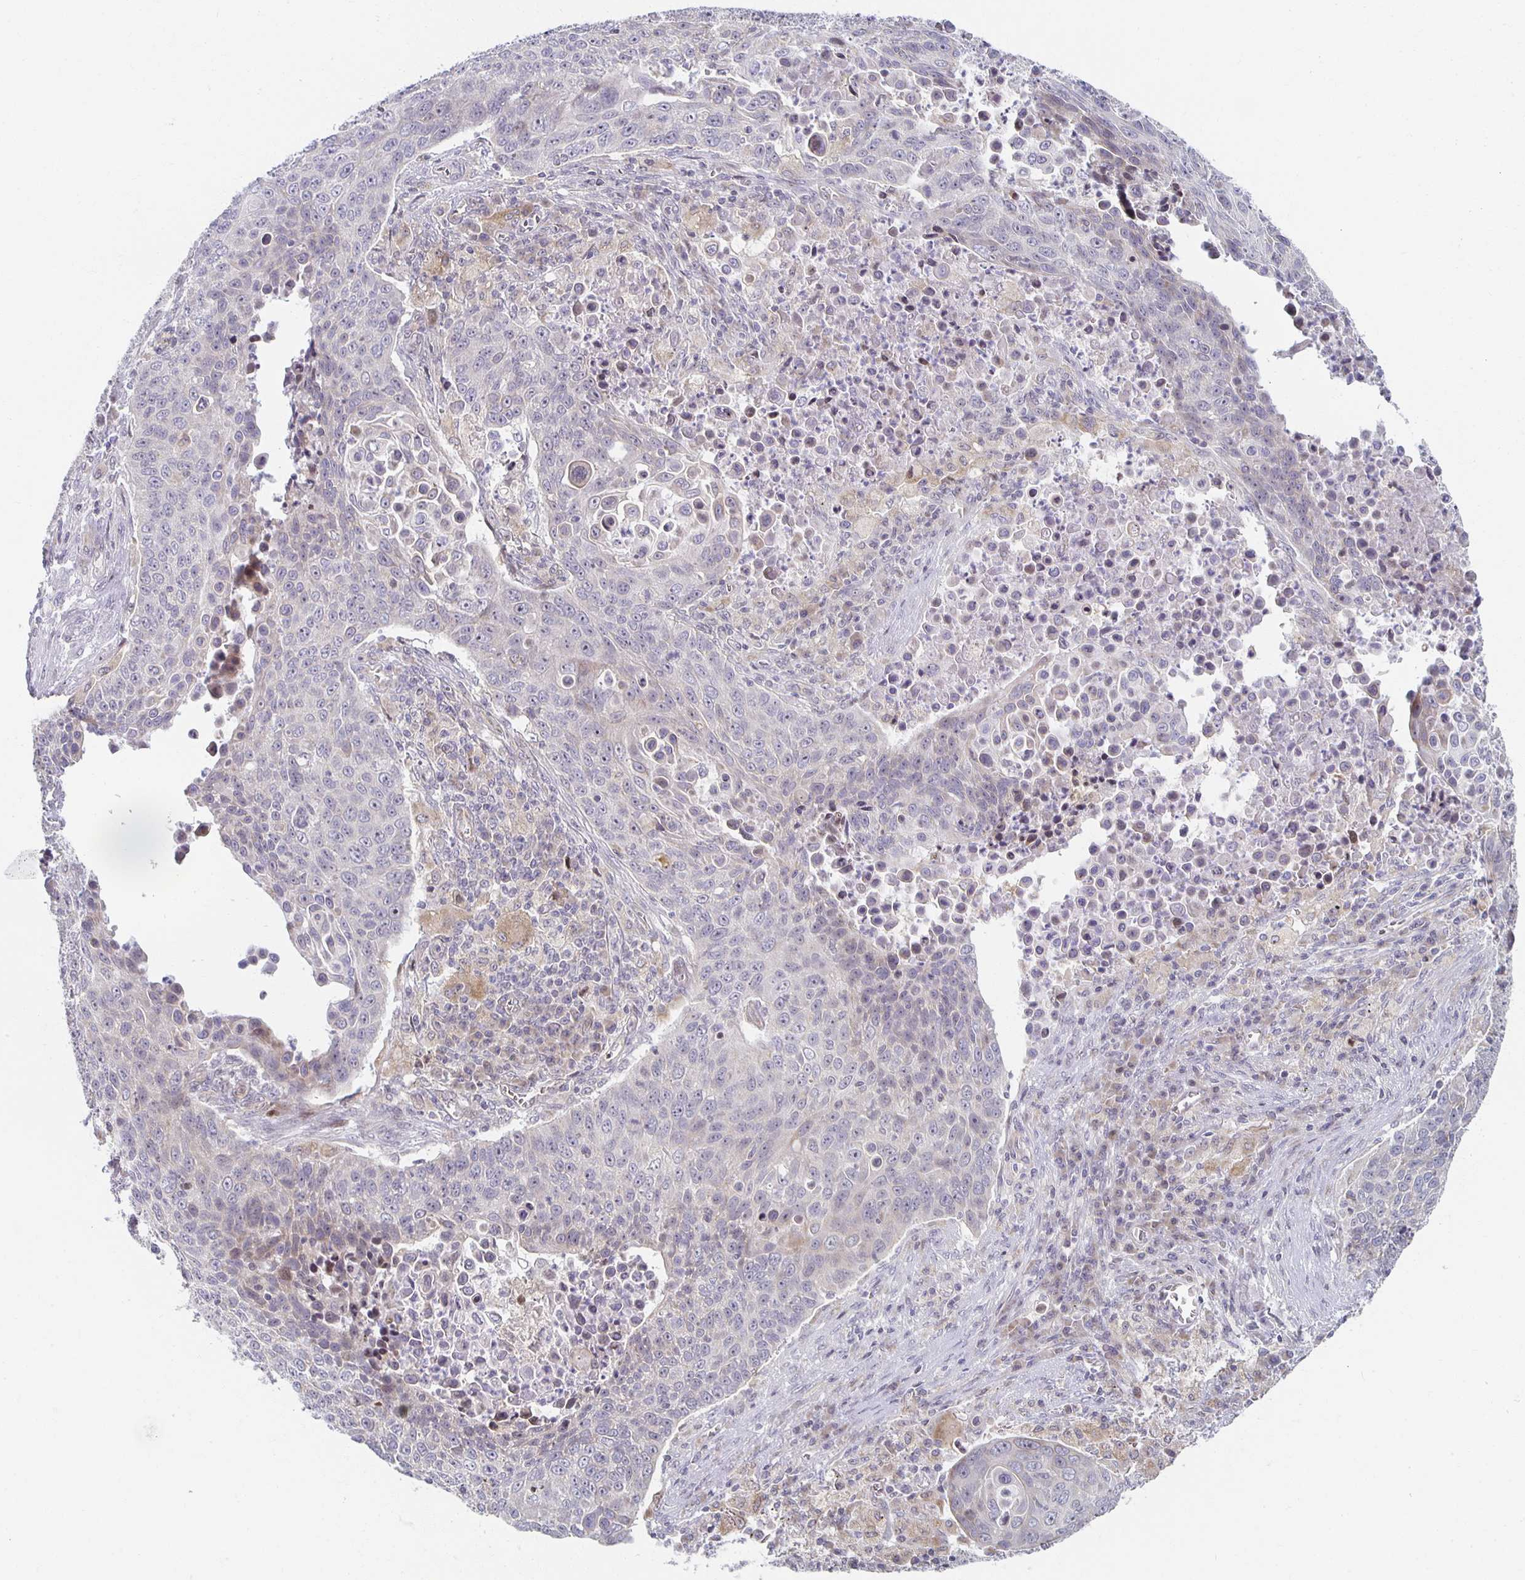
{"staining": {"intensity": "weak", "quantity": "<25%", "location": "nuclear"}, "tissue": "lung cancer", "cell_type": "Tumor cells", "image_type": "cancer", "snomed": [{"axis": "morphology", "description": "Squamous cell carcinoma, NOS"}, {"axis": "topography", "description": "Lung"}], "caption": "A histopathology image of human lung squamous cell carcinoma is negative for staining in tumor cells. (DAB IHC with hematoxylin counter stain).", "gene": "HCFC1R1", "patient": {"sex": "male", "age": 78}}